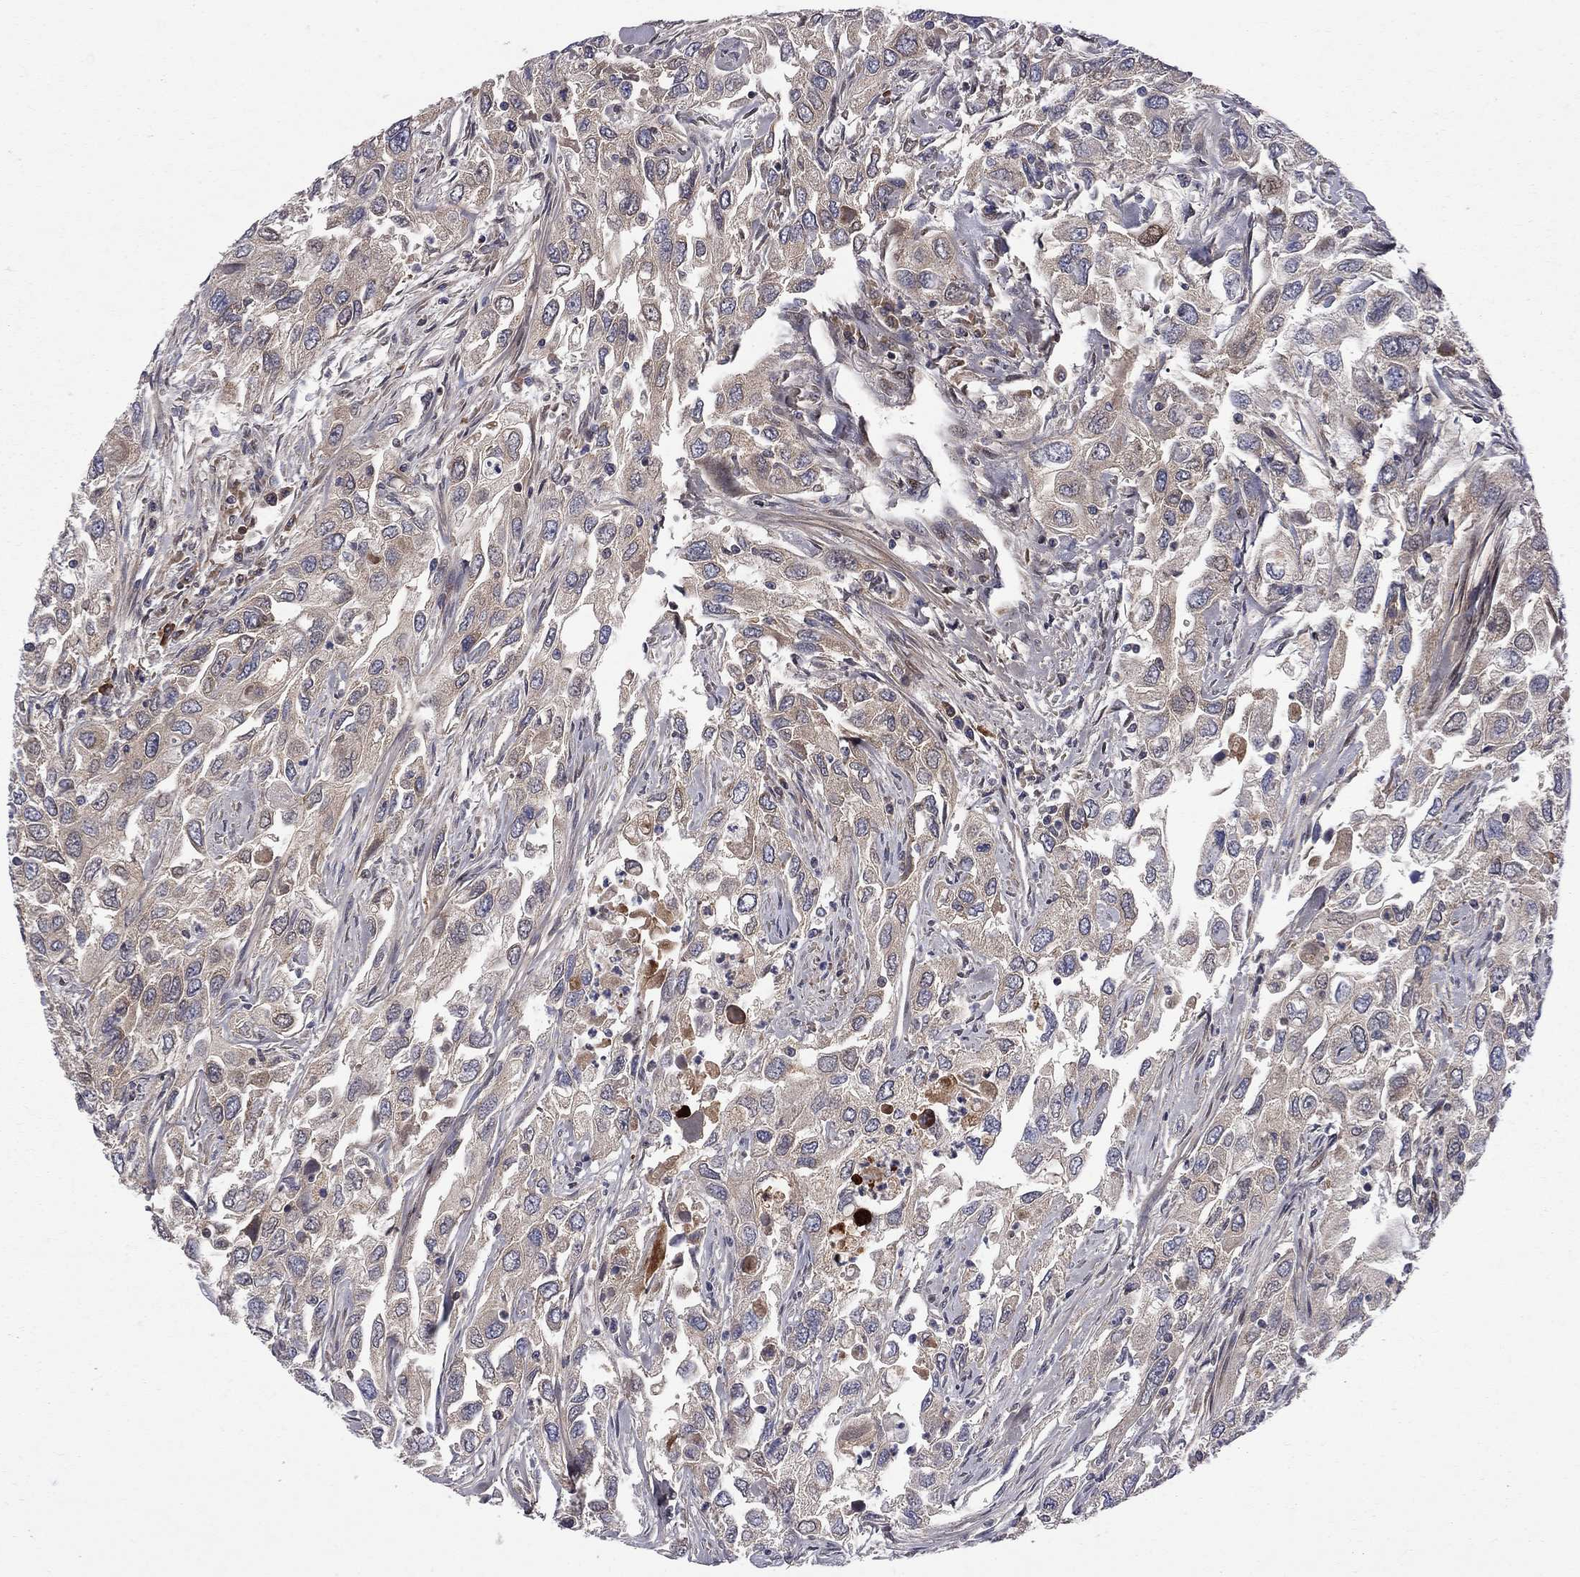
{"staining": {"intensity": "weak", "quantity": ">75%", "location": "cytoplasmic/membranous"}, "tissue": "urothelial cancer", "cell_type": "Tumor cells", "image_type": "cancer", "snomed": [{"axis": "morphology", "description": "Urothelial carcinoma, High grade"}, {"axis": "topography", "description": "Urinary bladder"}], "caption": "Protein expression analysis of urothelial cancer reveals weak cytoplasmic/membranous staining in about >75% of tumor cells. (DAB IHC with brightfield microscopy, high magnification).", "gene": "CNOT11", "patient": {"sex": "male", "age": 76}}